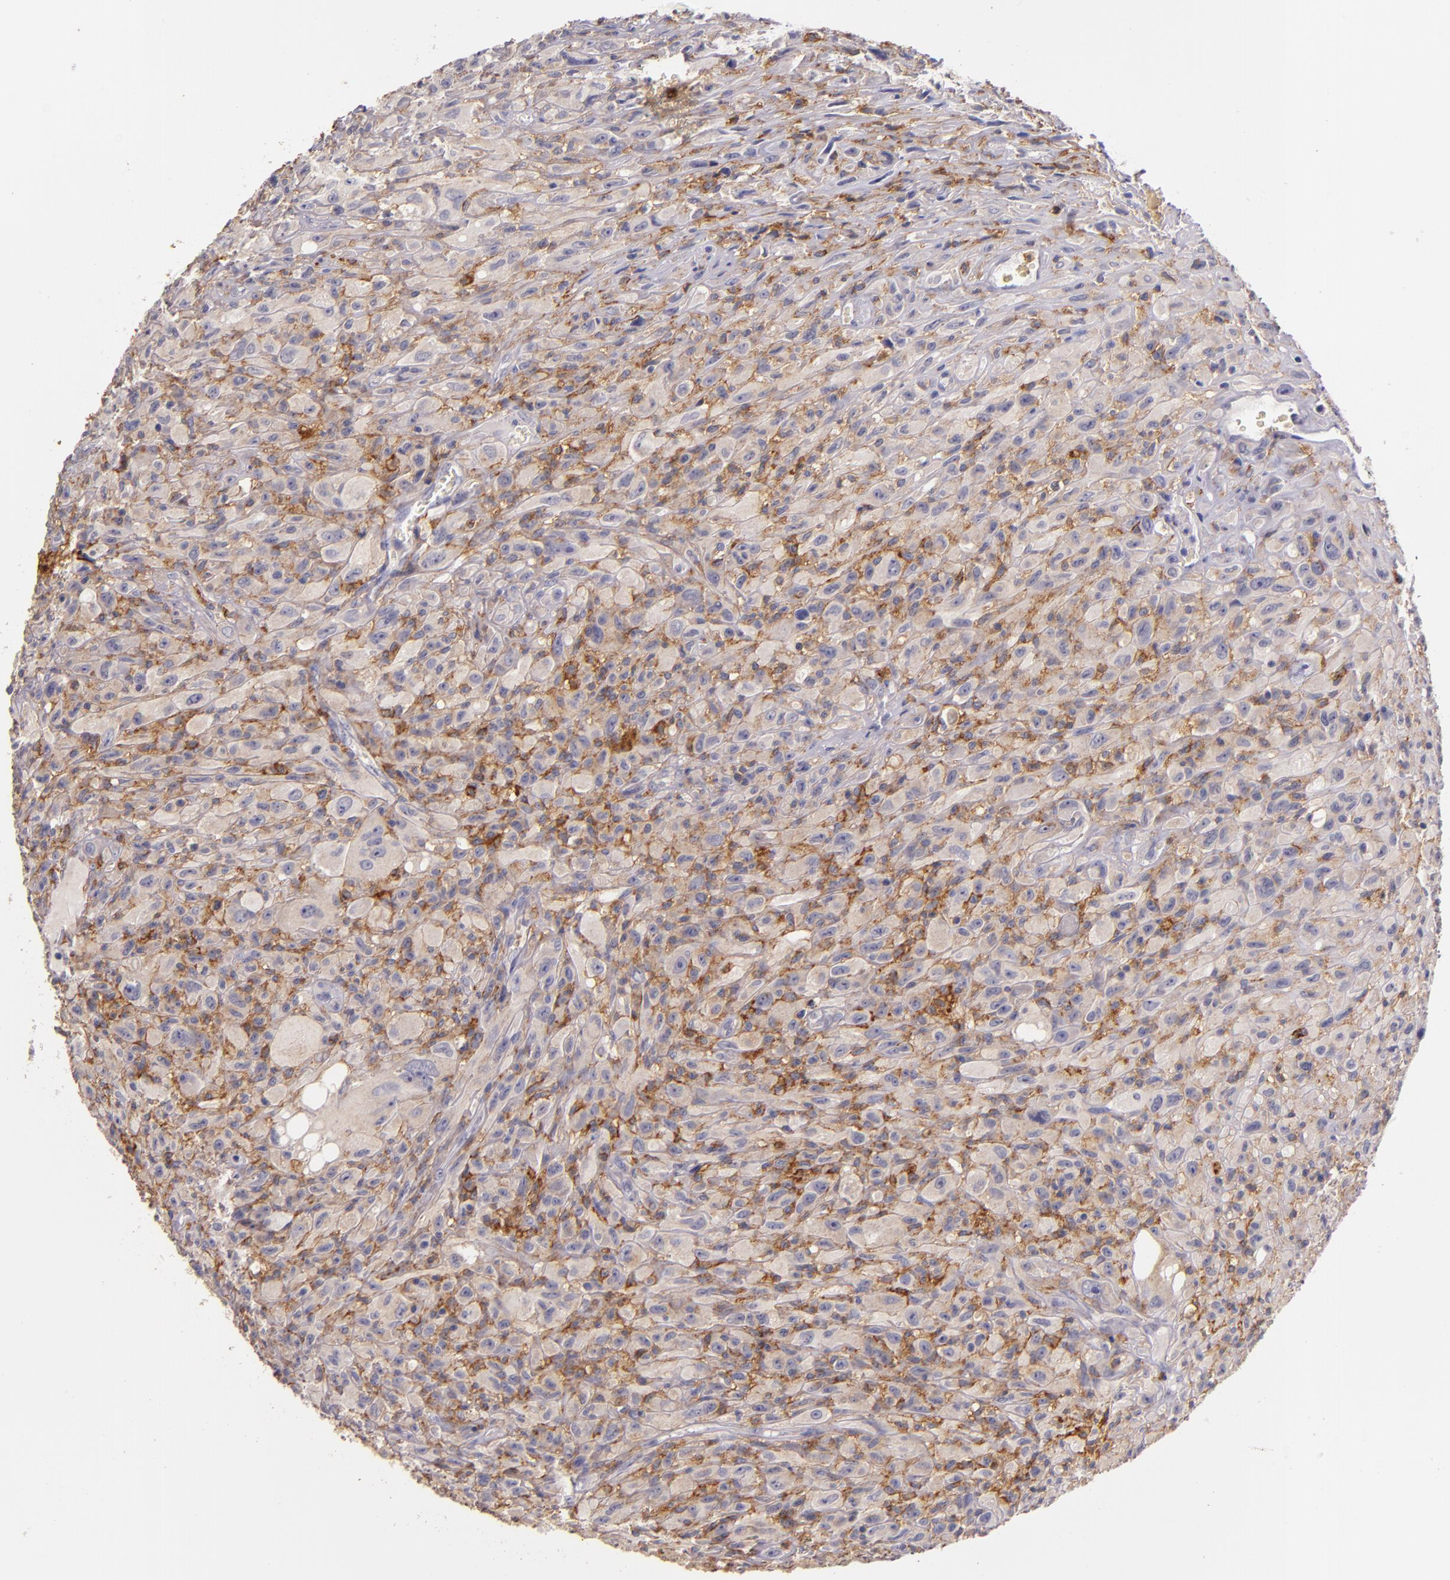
{"staining": {"intensity": "weak", "quantity": "<25%", "location": "cytoplasmic/membranous"}, "tissue": "glioma", "cell_type": "Tumor cells", "image_type": "cancer", "snomed": [{"axis": "morphology", "description": "Glioma, malignant, High grade"}, {"axis": "topography", "description": "Brain"}], "caption": "High power microscopy photomicrograph of an immunohistochemistry image of high-grade glioma (malignant), revealing no significant expression in tumor cells. (Brightfield microscopy of DAB (3,3'-diaminobenzidine) IHC at high magnification).", "gene": "C5AR1", "patient": {"sex": "male", "age": 48}}